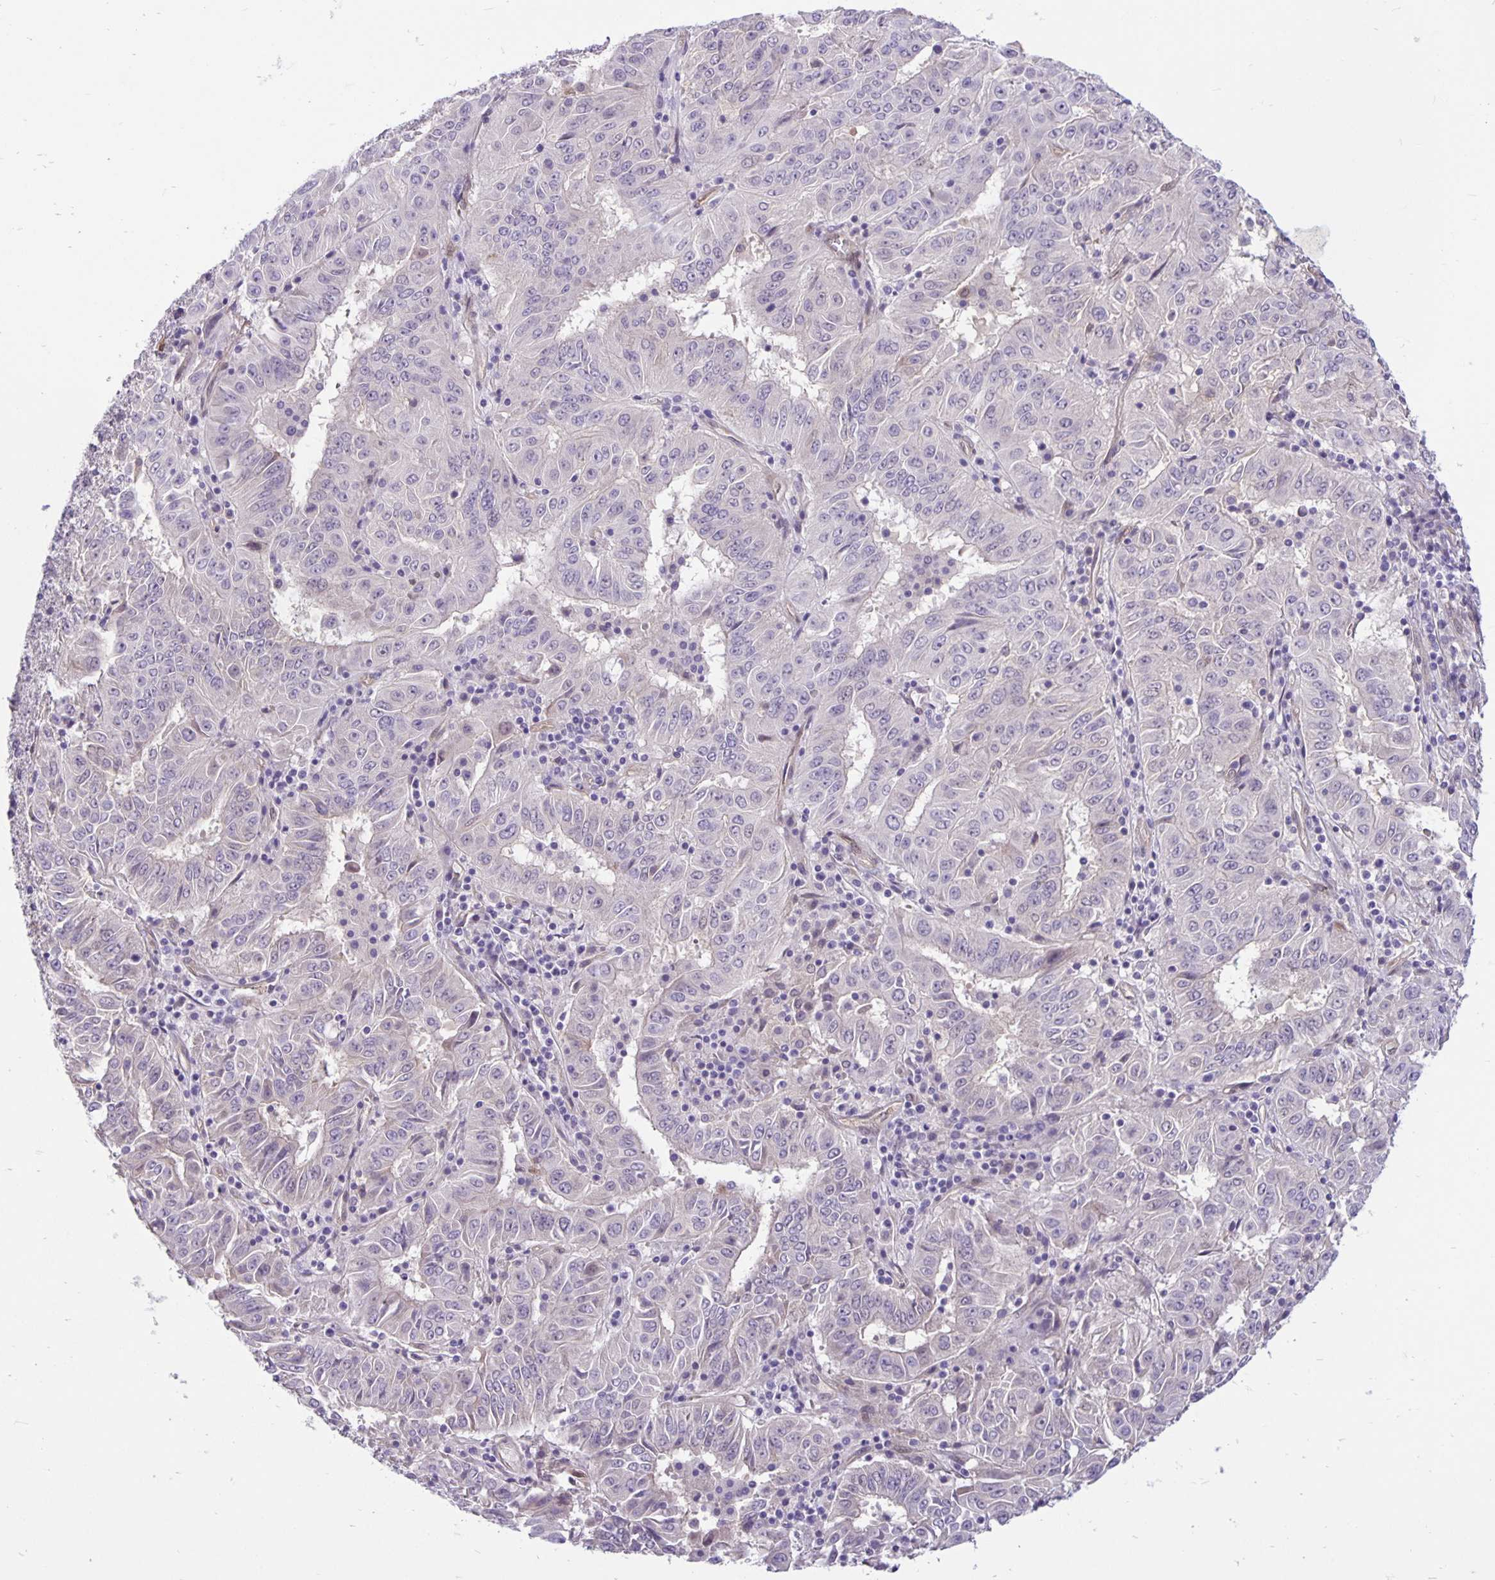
{"staining": {"intensity": "negative", "quantity": "none", "location": "none"}, "tissue": "pancreatic cancer", "cell_type": "Tumor cells", "image_type": "cancer", "snomed": [{"axis": "morphology", "description": "Adenocarcinoma, NOS"}, {"axis": "topography", "description": "Pancreas"}], "caption": "A histopathology image of human pancreatic adenocarcinoma is negative for staining in tumor cells. (Stains: DAB (3,3'-diaminobenzidine) immunohistochemistry with hematoxylin counter stain, Microscopy: brightfield microscopy at high magnification).", "gene": "TAX1BP3", "patient": {"sex": "male", "age": 63}}